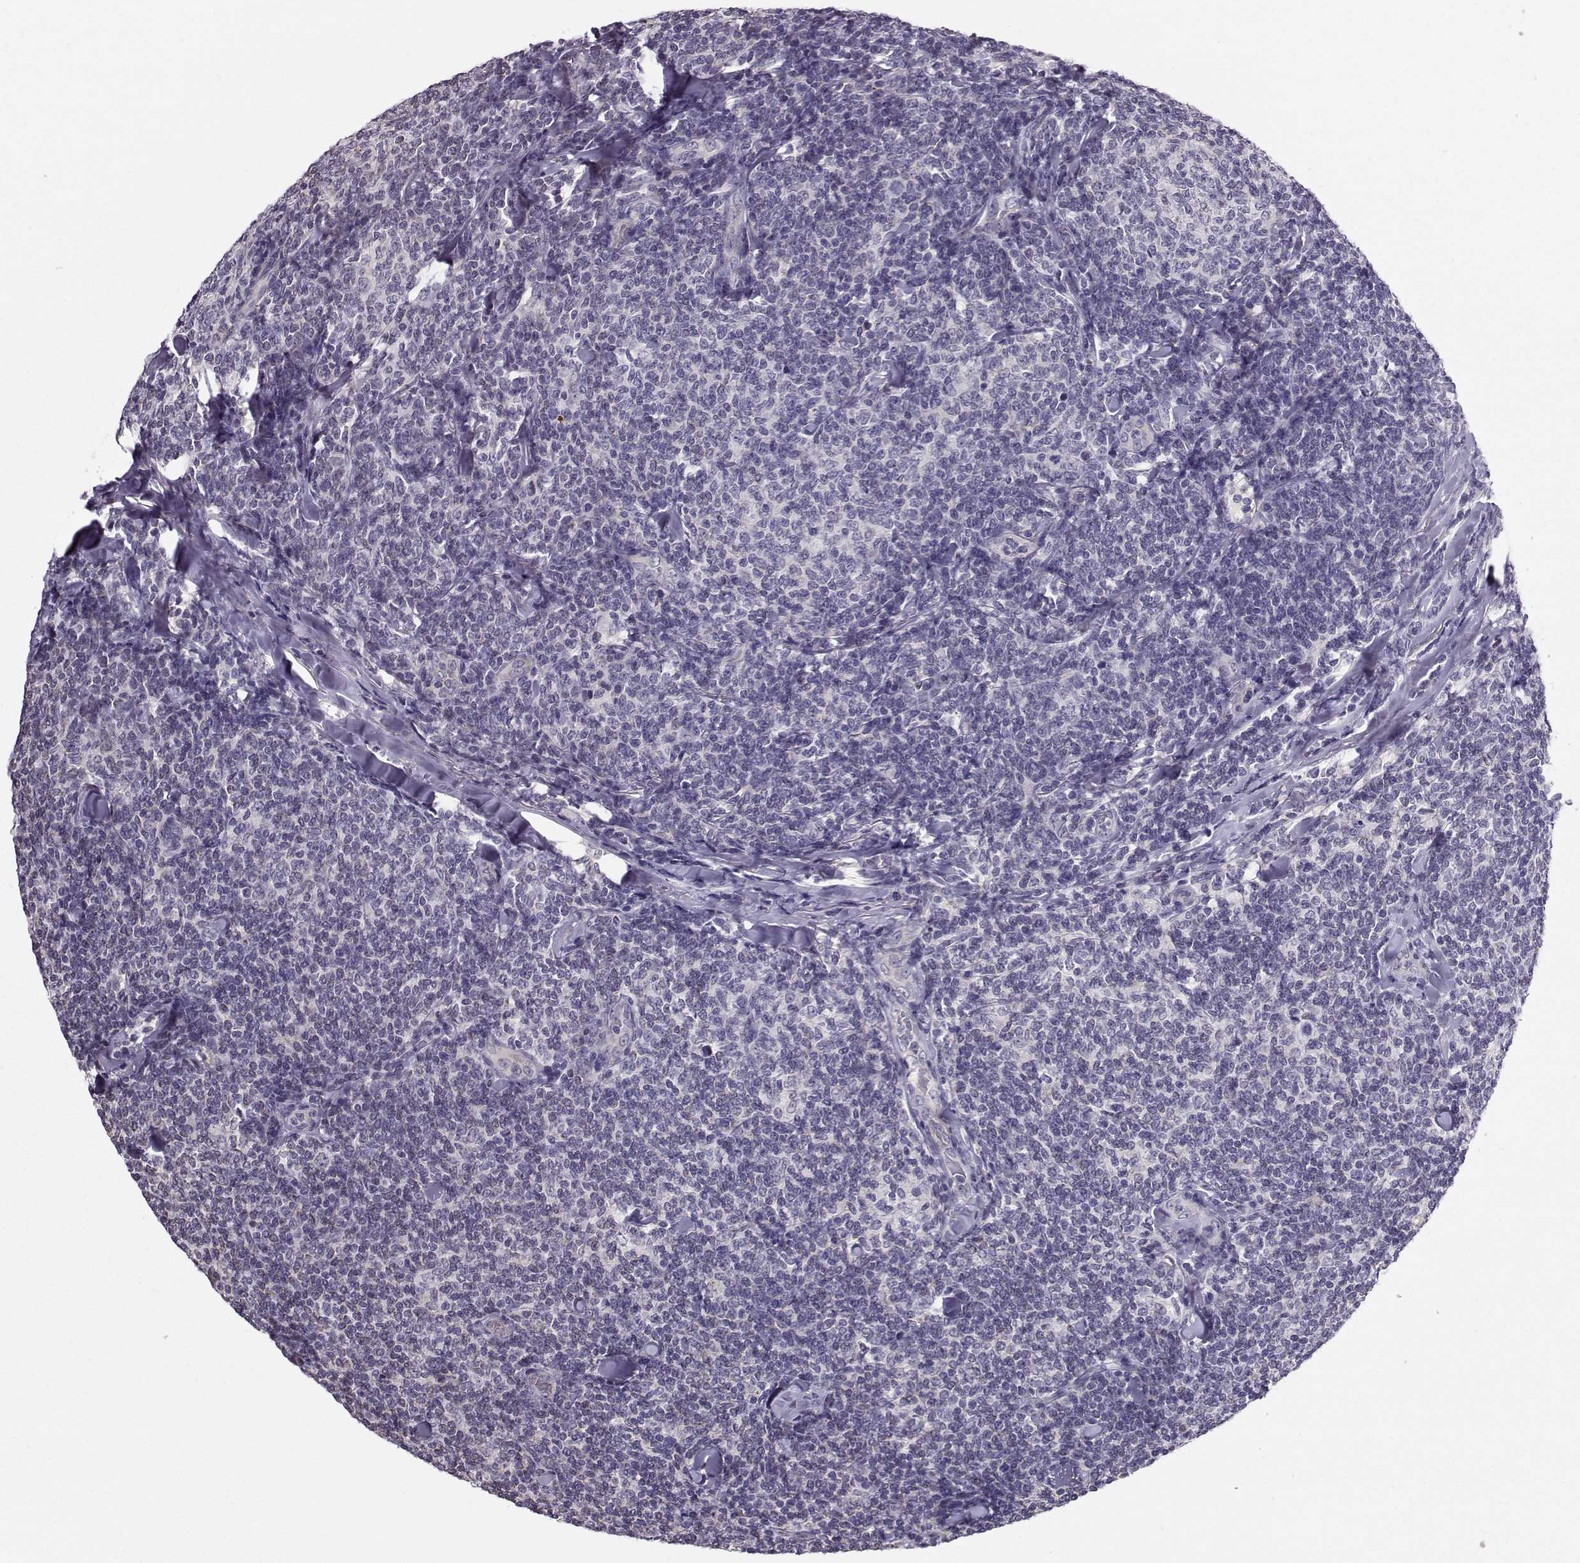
{"staining": {"intensity": "negative", "quantity": "none", "location": "none"}, "tissue": "lymphoma", "cell_type": "Tumor cells", "image_type": "cancer", "snomed": [{"axis": "morphology", "description": "Malignant lymphoma, non-Hodgkin's type, Low grade"}, {"axis": "topography", "description": "Lymph node"}], "caption": "An immunohistochemistry image of lymphoma is shown. There is no staining in tumor cells of lymphoma. (DAB IHC visualized using brightfield microscopy, high magnification).", "gene": "TSPYL5", "patient": {"sex": "female", "age": 56}}